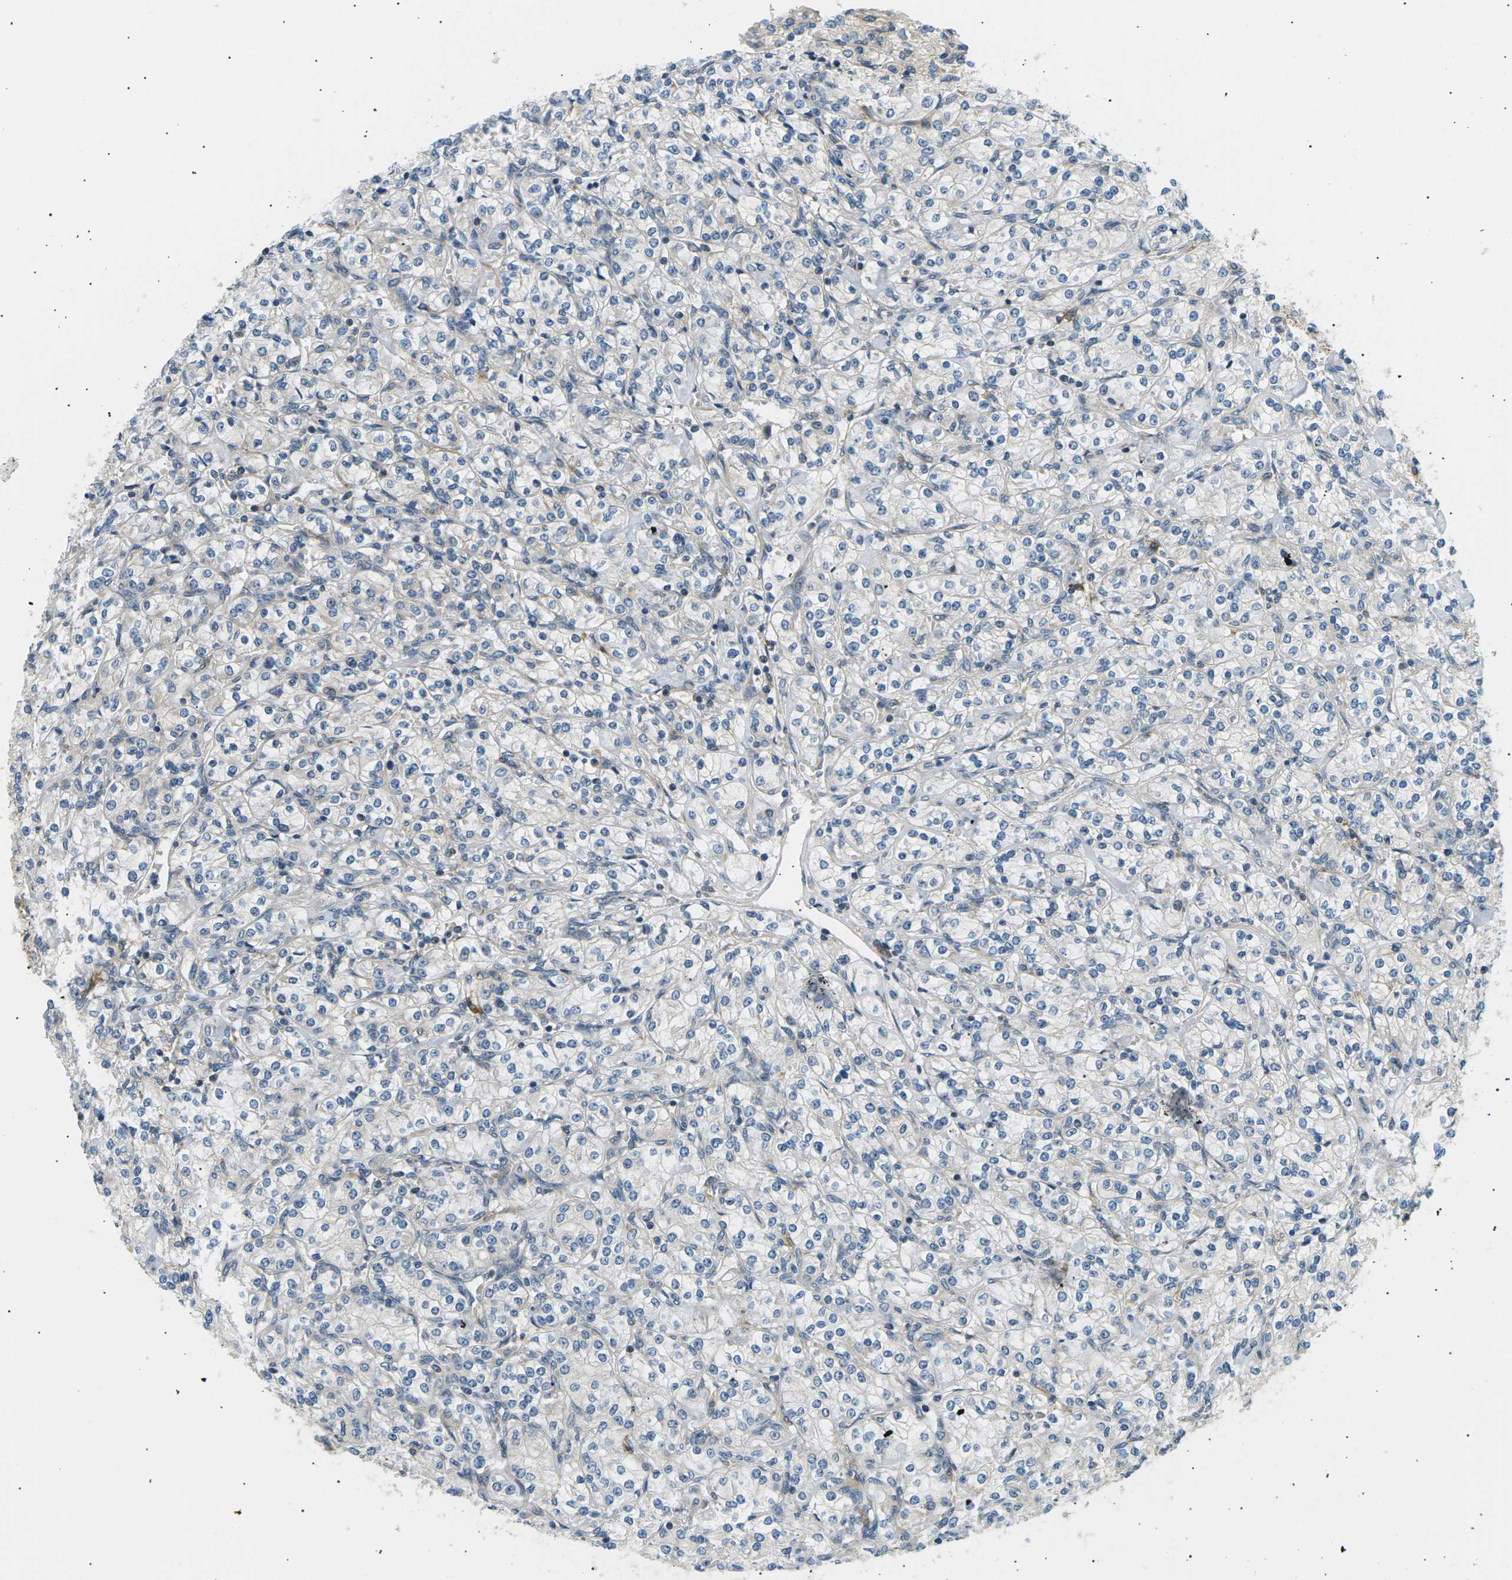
{"staining": {"intensity": "negative", "quantity": "none", "location": "none"}, "tissue": "renal cancer", "cell_type": "Tumor cells", "image_type": "cancer", "snomed": [{"axis": "morphology", "description": "Adenocarcinoma, NOS"}, {"axis": "topography", "description": "Kidney"}], "caption": "Immunohistochemistry (IHC) histopathology image of neoplastic tissue: renal cancer (adenocarcinoma) stained with DAB displays no significant protein positivity in tumor cells. (DAB (3,3'-diaminobenzidine) IHC, high magnification).", "gene": "TBC1D8", "patient": {"sex": "male", "age": 77}}